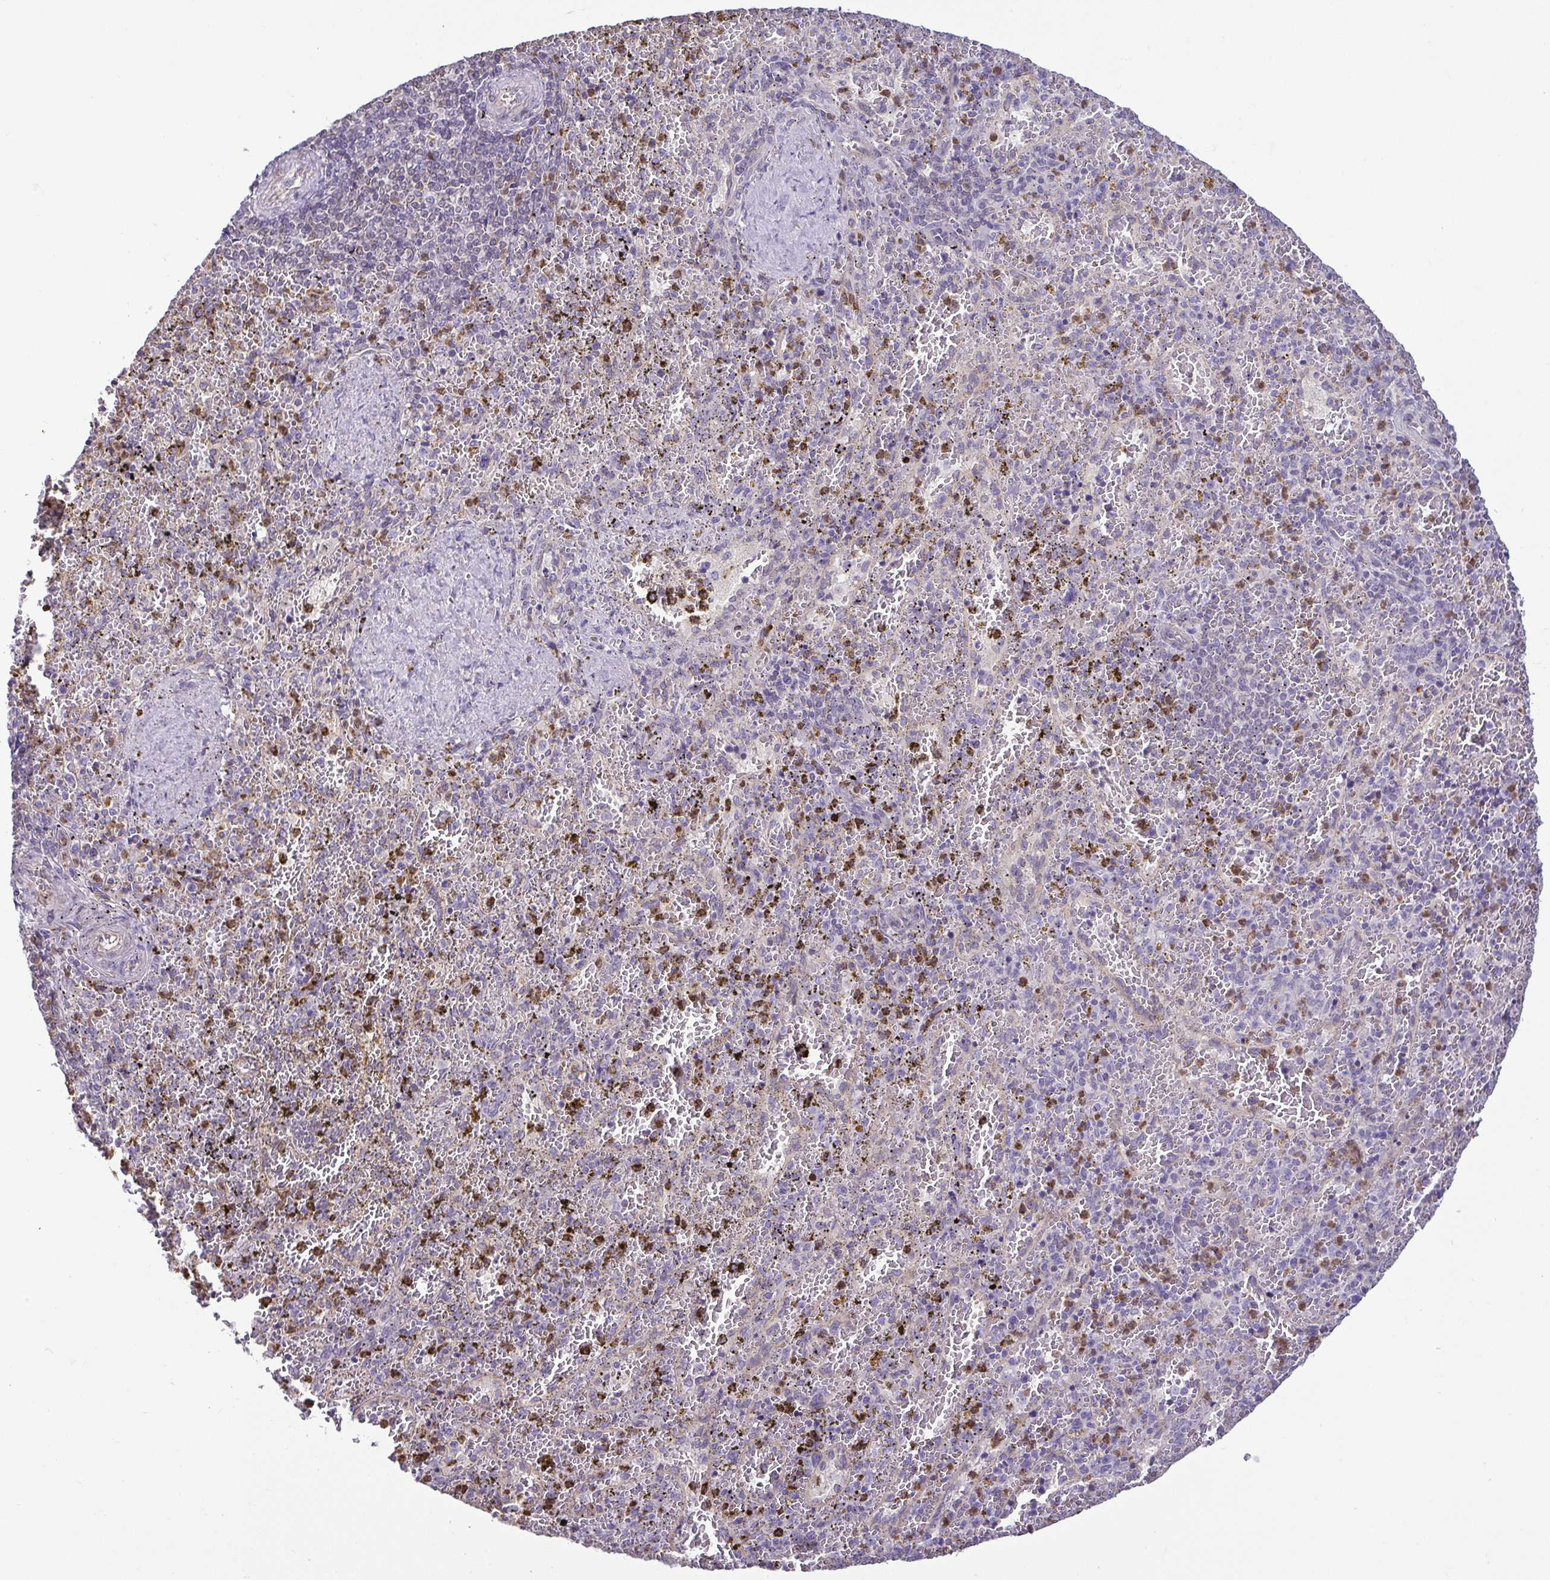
{"staining": {"intensity": "moderate", "quantity": "<25%", "location": "cytoplasmic/membranous"}, "tissue": "spleen", "cell_type": "Cells in red pulp", "image_type": "normal", "snomed": [{"axis": "morphology", "description": "Normal tissue, NOS"}, {"axis": "topography", "description": "Spleen"}], "caption": "A micrograph showing moderate cytoplasmic/membranous positivity in approximately <25% of cells in red pulp in unremarkable spleen, as visualized by brown immunohistochemical staining.", "gene": "MYL10", "patient": {"sex": "female", "age": 50}}